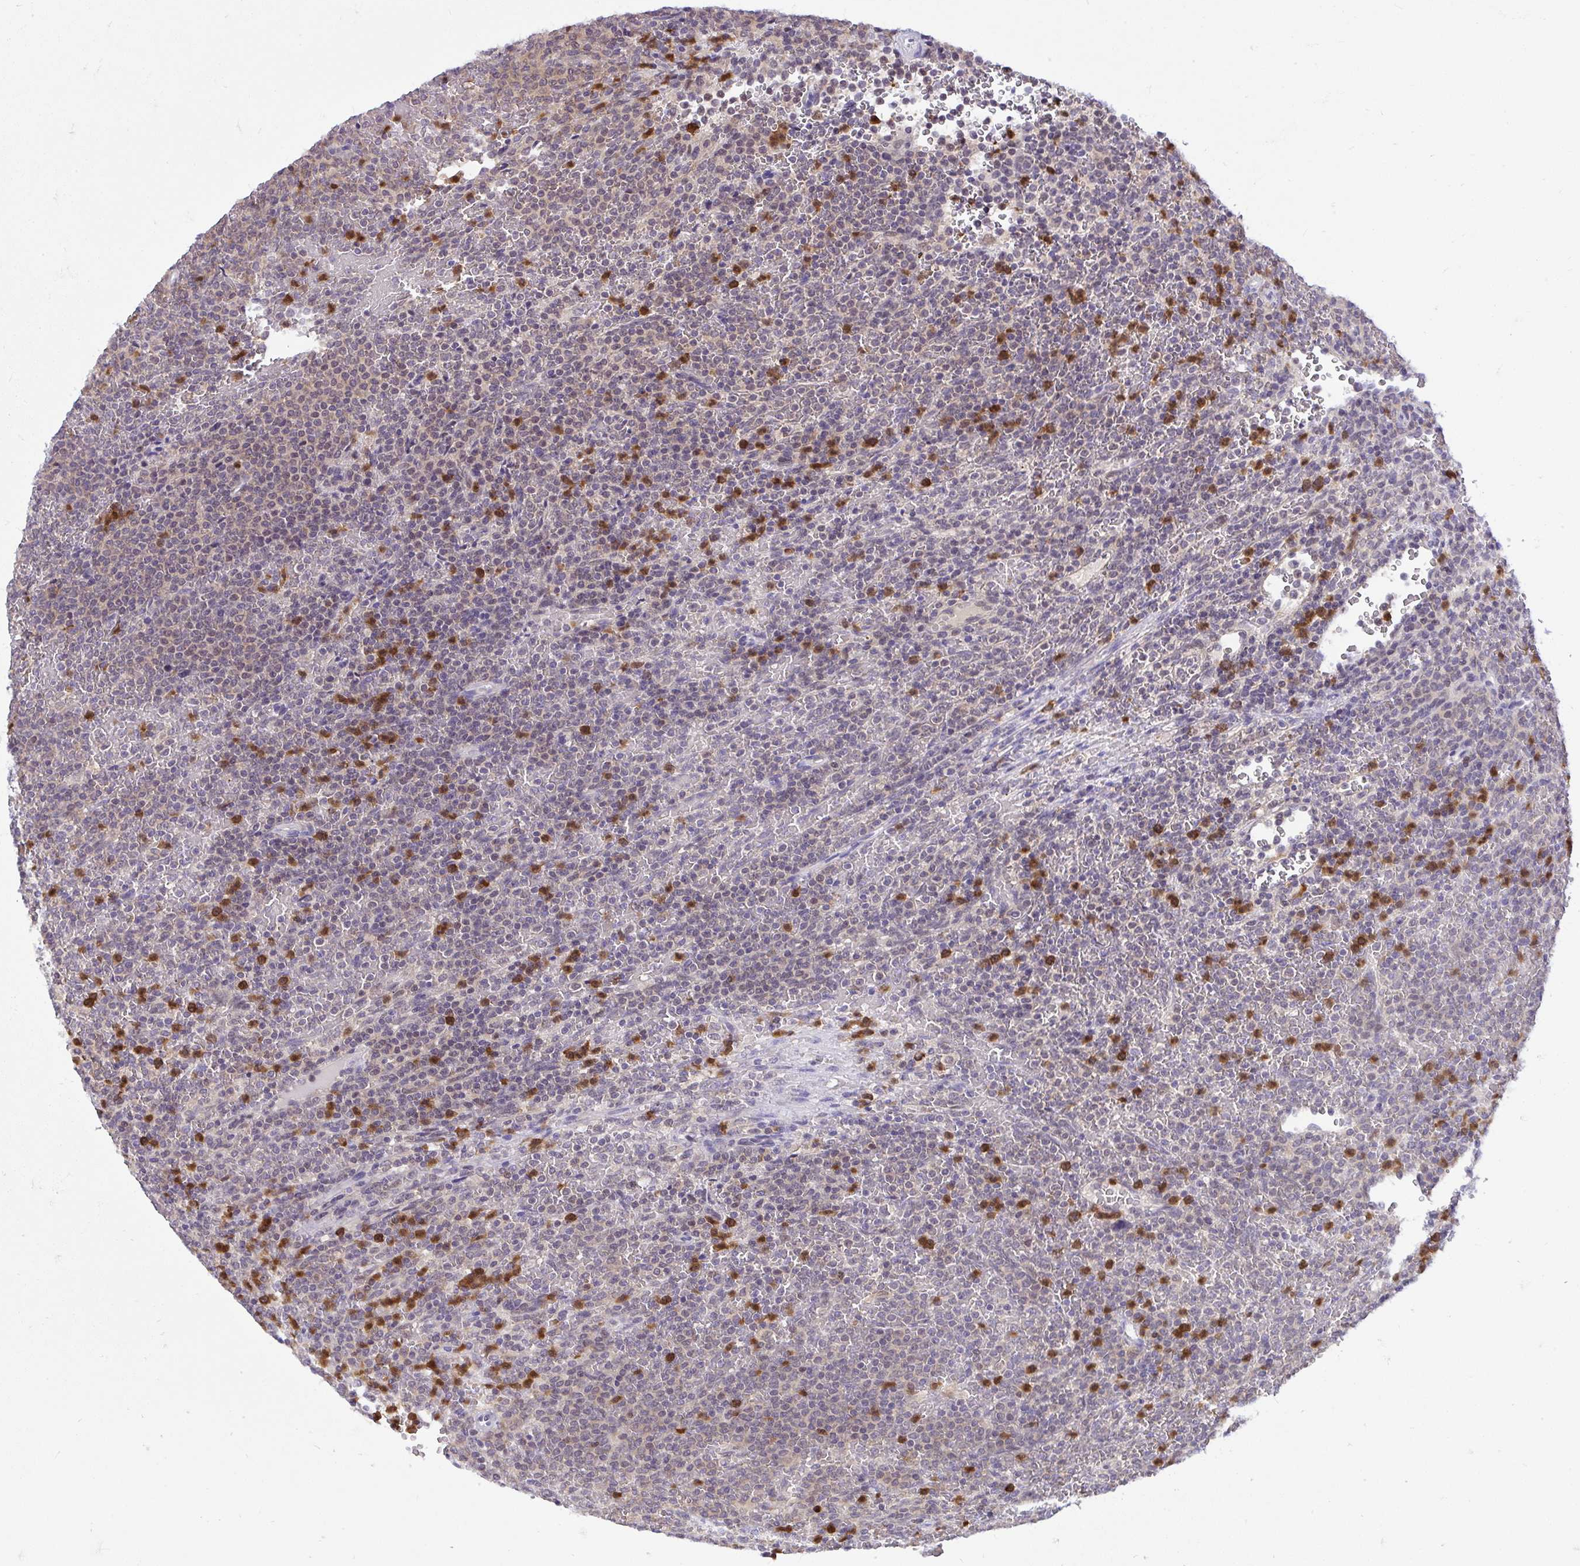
{"staining": {"intensity": "negative", "quantity": "none", "location": "none"}, "tissue": "lymphoma", "cell_type": "Tumor cells", "image_type": "cancer", "snomed": [{"axis": "morphology", "description": "Malignant lymphoma, non-Hodgkin's type, Low grade"}, {"axis": "topography", "description": "Spleen"}], "caption": "This is a photomicrograph of immunohistochemistry staining of malignant lymphoma, non-Hodgkin's type (low-grade), which shows no positivity in tumor cells.", "gene": "PIN4", "patient": {"sex": "male", "age": 60}}